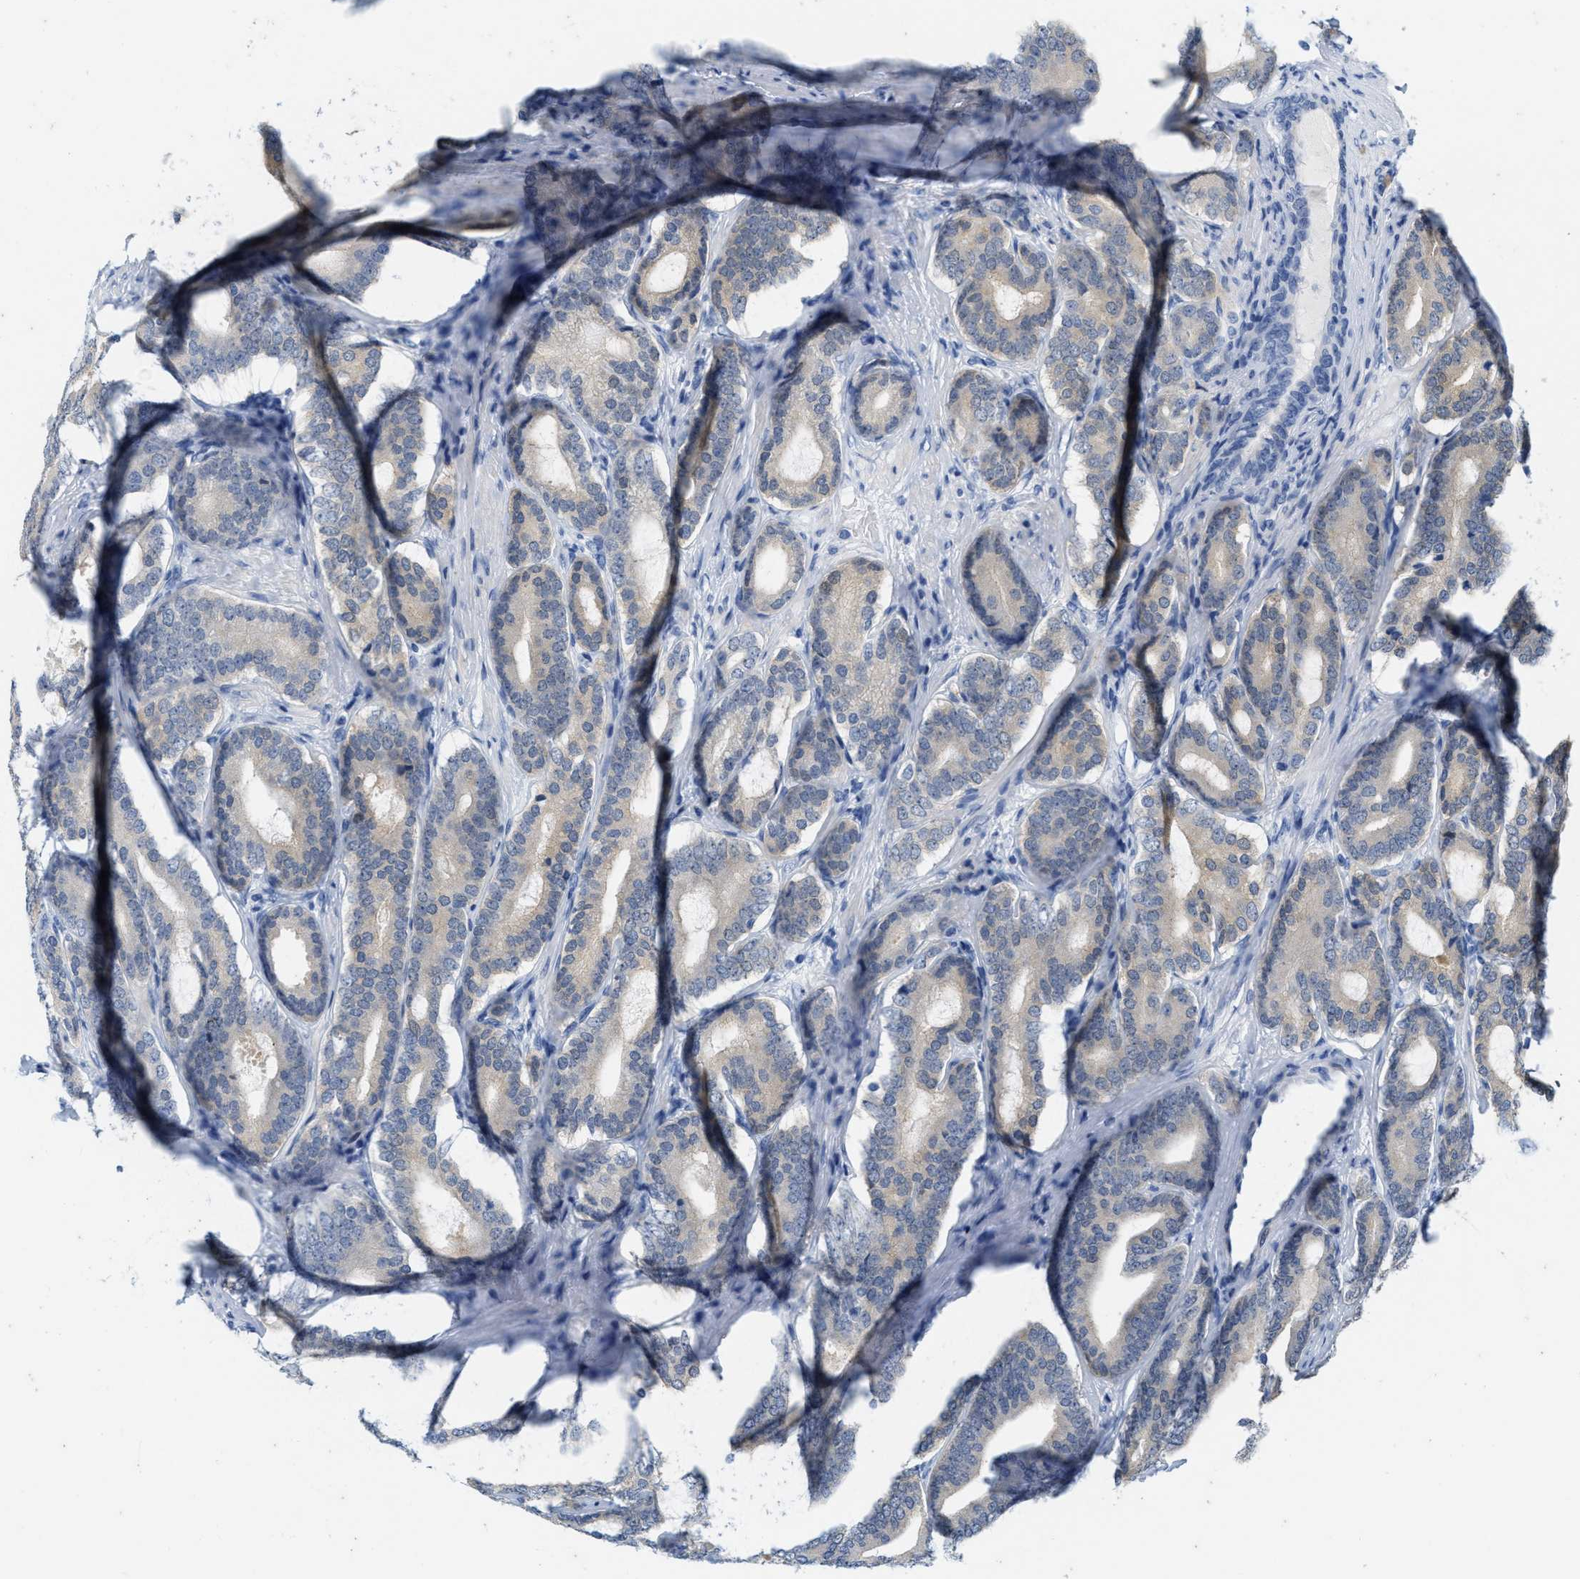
{"staining": {"intensity": "weak", "quantity": "<25%", "location": "cytoplasmic/membranous"}, "tissue": "prostate cancer", "cell_type": "Tumor cells", "image_type": "cancer", "snomed": [{"axis": "morphology", "description": "Adenocarcinoma, High grade"}, {"axis": "topography", "description": "Prostate"}], "caption": "The IHC photomicrograph has no significant positivity in tumor cells of prostate cancer tissue. Brightfield microscopy of immunohistochemistry (IHC) stained with DAB (brown) and hematoxylin (blue), captured at high magnification.", "gene": "ABCB11", "patient": {"sex": "male", "age": 60}}